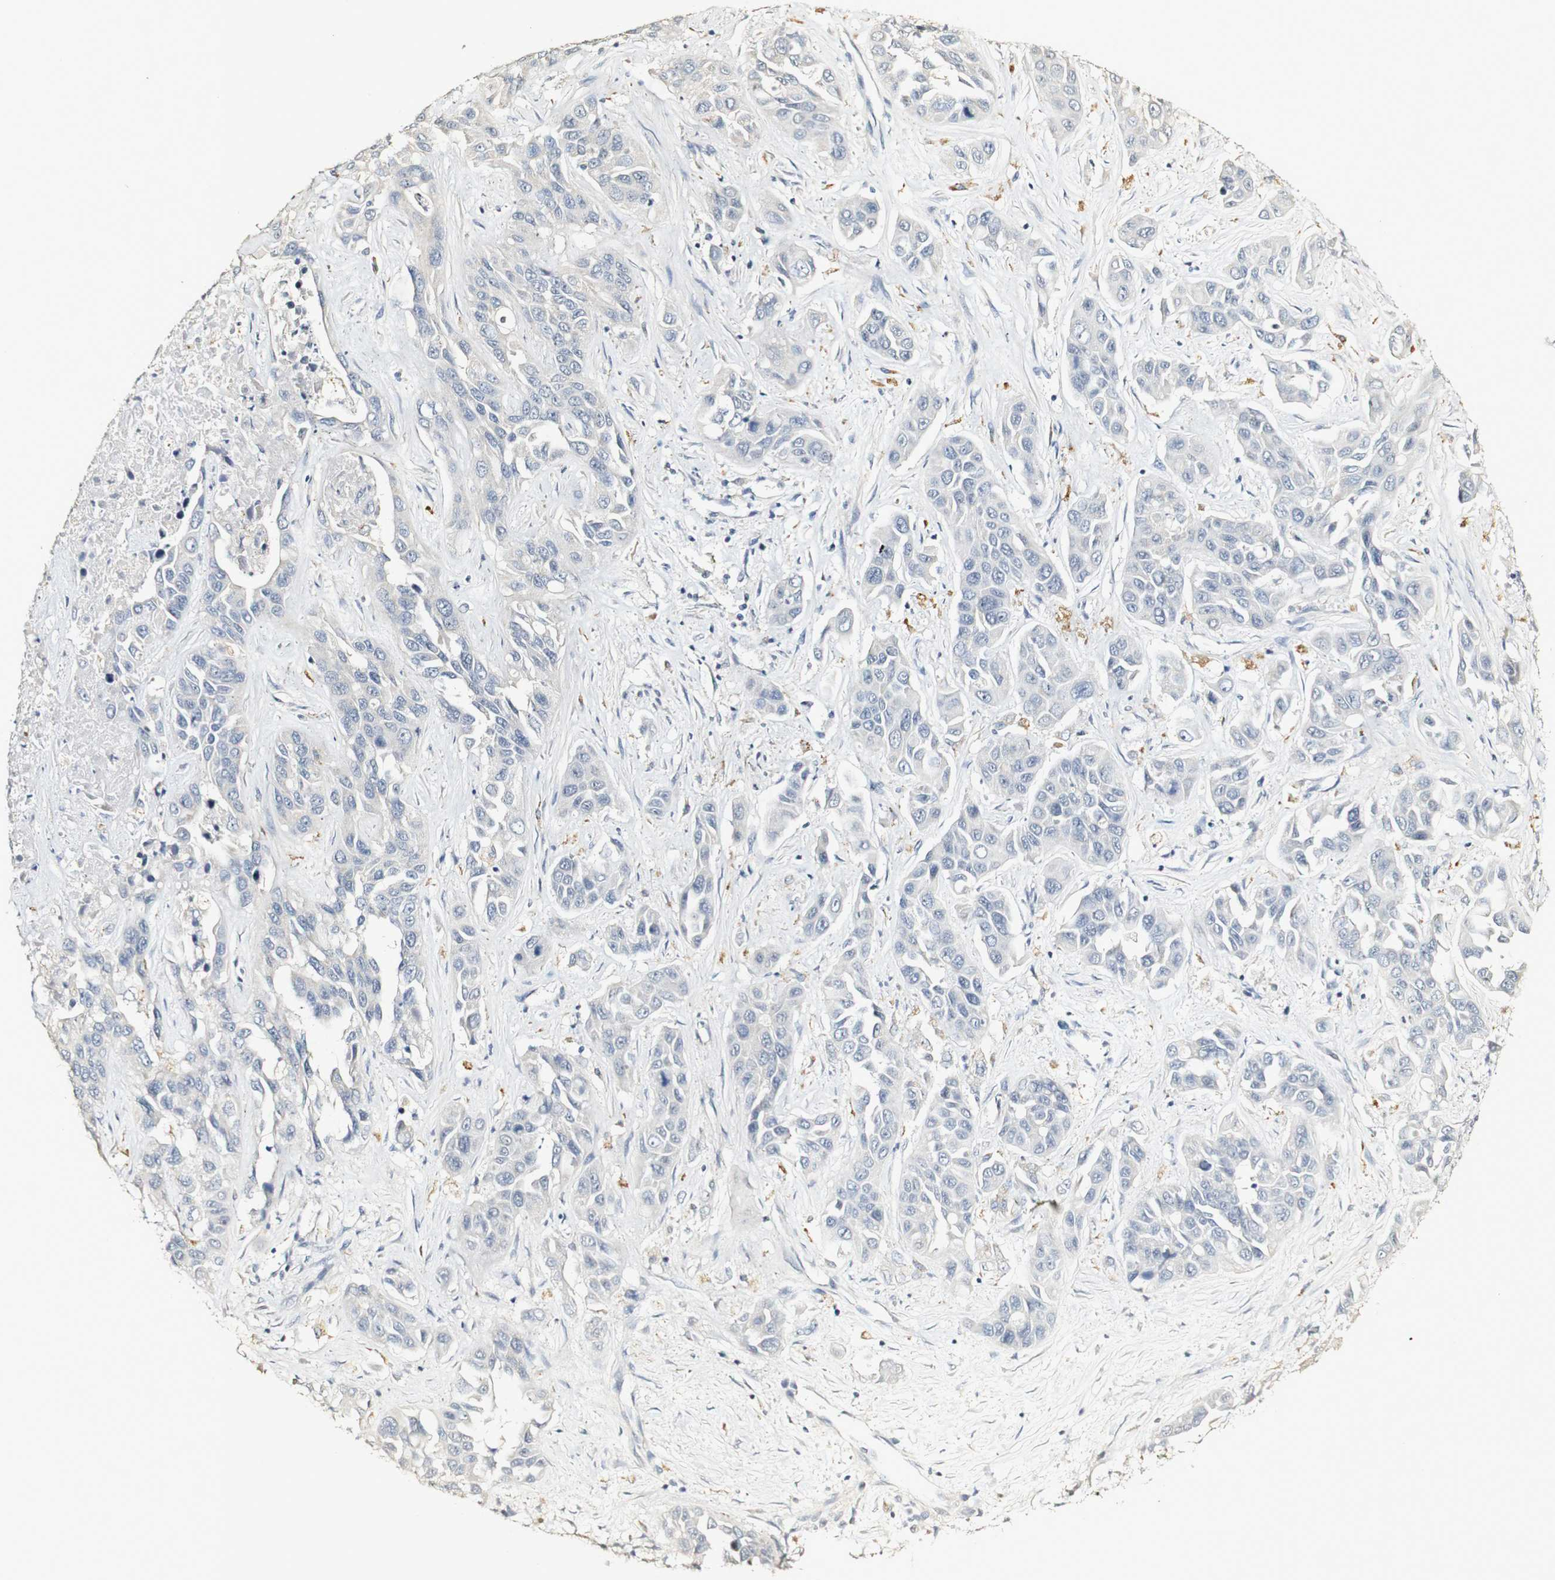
{"staining": {"intensity": "negative", "quantity": "none", "location": "none"}, "tissue": "liver cancer", "cell_type": "Tumor cells", "image_type": "cancer", "snomed": [{"axis": "morphology", "description": "Cholangiocarcinoma"}, {"axis": "topography", "description": "Liver"}], "caption": "An immunohistochemistry (IHC) histopathology image of cholangiocarcinoma (liver) is shown. There is no staining in tumor cells of cholangiocarcinoma (liver). (DAB (3,3'-diaminobenzidine) immunohistochemistry (IHC) visualized using brightfield microscopy, high magnification).", "gene": "SYT7", "patient": {"sex": "female", "age": 52}}